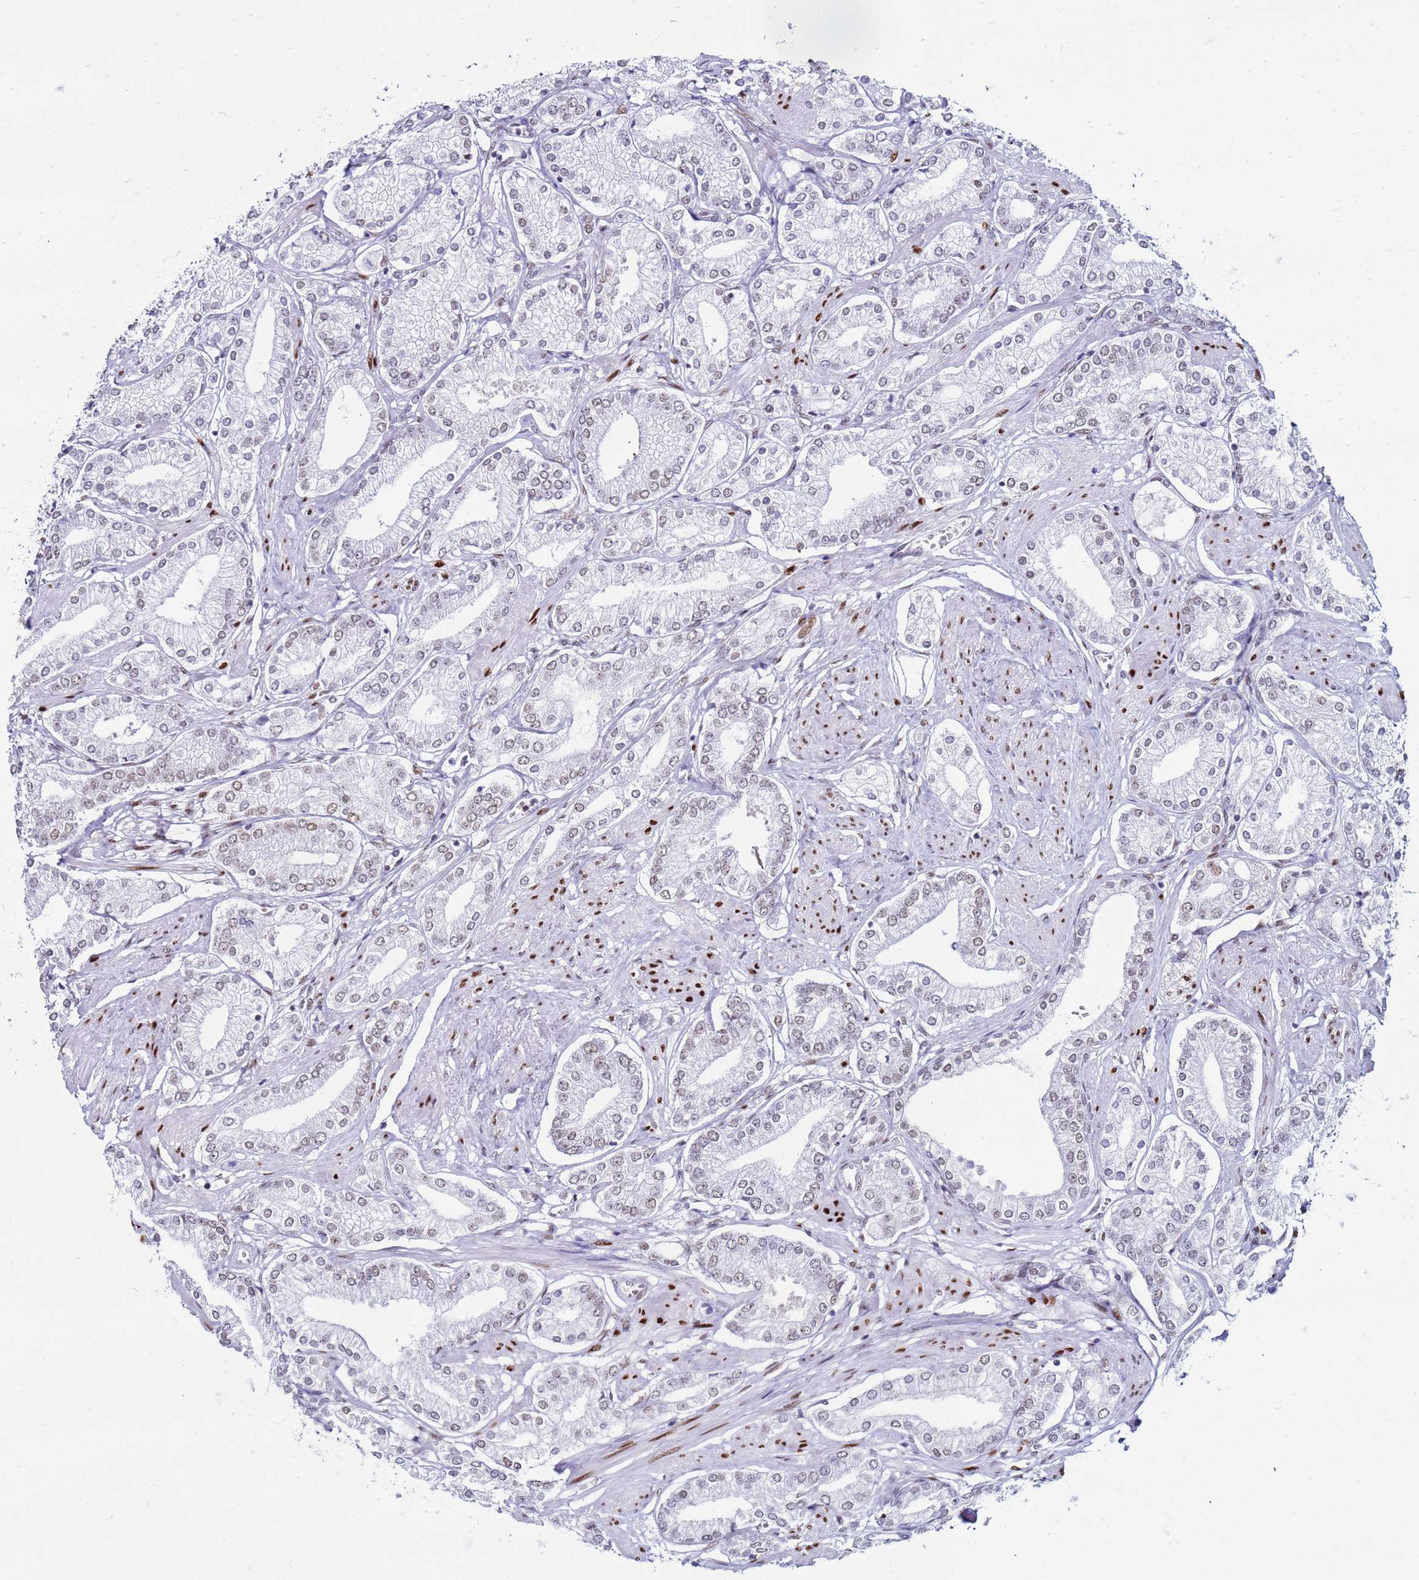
{"staining": {"intensity": "weak", "quantity": "<25%", "location": "nuclear"}, "tissue": "prostate cancer", "cell_type": "Tumor cells", "image_type": "cancer", "snomed": [{"axis": "morphology", "description": "Adenocarcinoma, High grade"}, {"axis": "topography", "description": "Prostate and seminal vesicle, NOS"}], "caption": "IHC of human prostate cancer exhibits no positivity in tumor cells.", "gene": "KPNA4", "patient": {"sex": "male", "age": 64}}